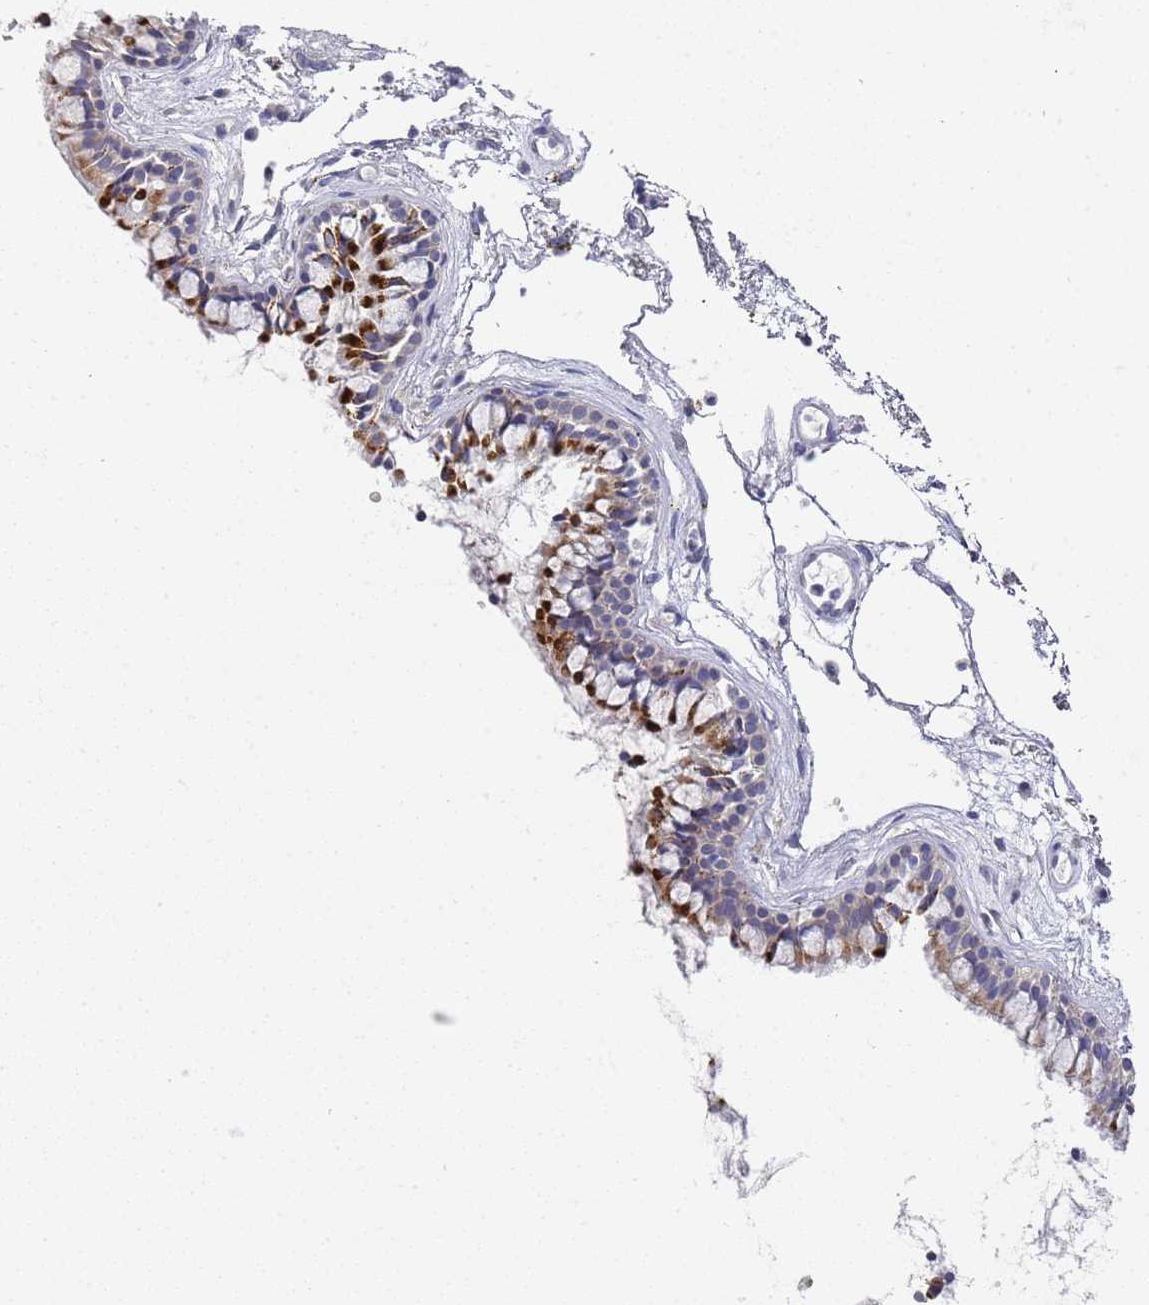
{"staining": {"intensity": "strong", "quantity": ">75%", "location": "cytoplasmic/membranous"}, "tissue": "nasopharynx", "cell_type": "Respiratory epithelial cells", "image_type": "normal", "snomed": [{"axis": "morphology", "description": "Normal tissue, NOS"}, {"axis": "topography", "description": "Nasopharynx"}], "caption": "Approximately >75% of respiratory epithelial cells in unremarkable human nasopharynx exhibit strong cytoplasmic/membranous protein positivity as visualized by brown immunohistochemical staining.", "gene": "NPEPPS", "patient": {"sex": "male", "age": 82}}